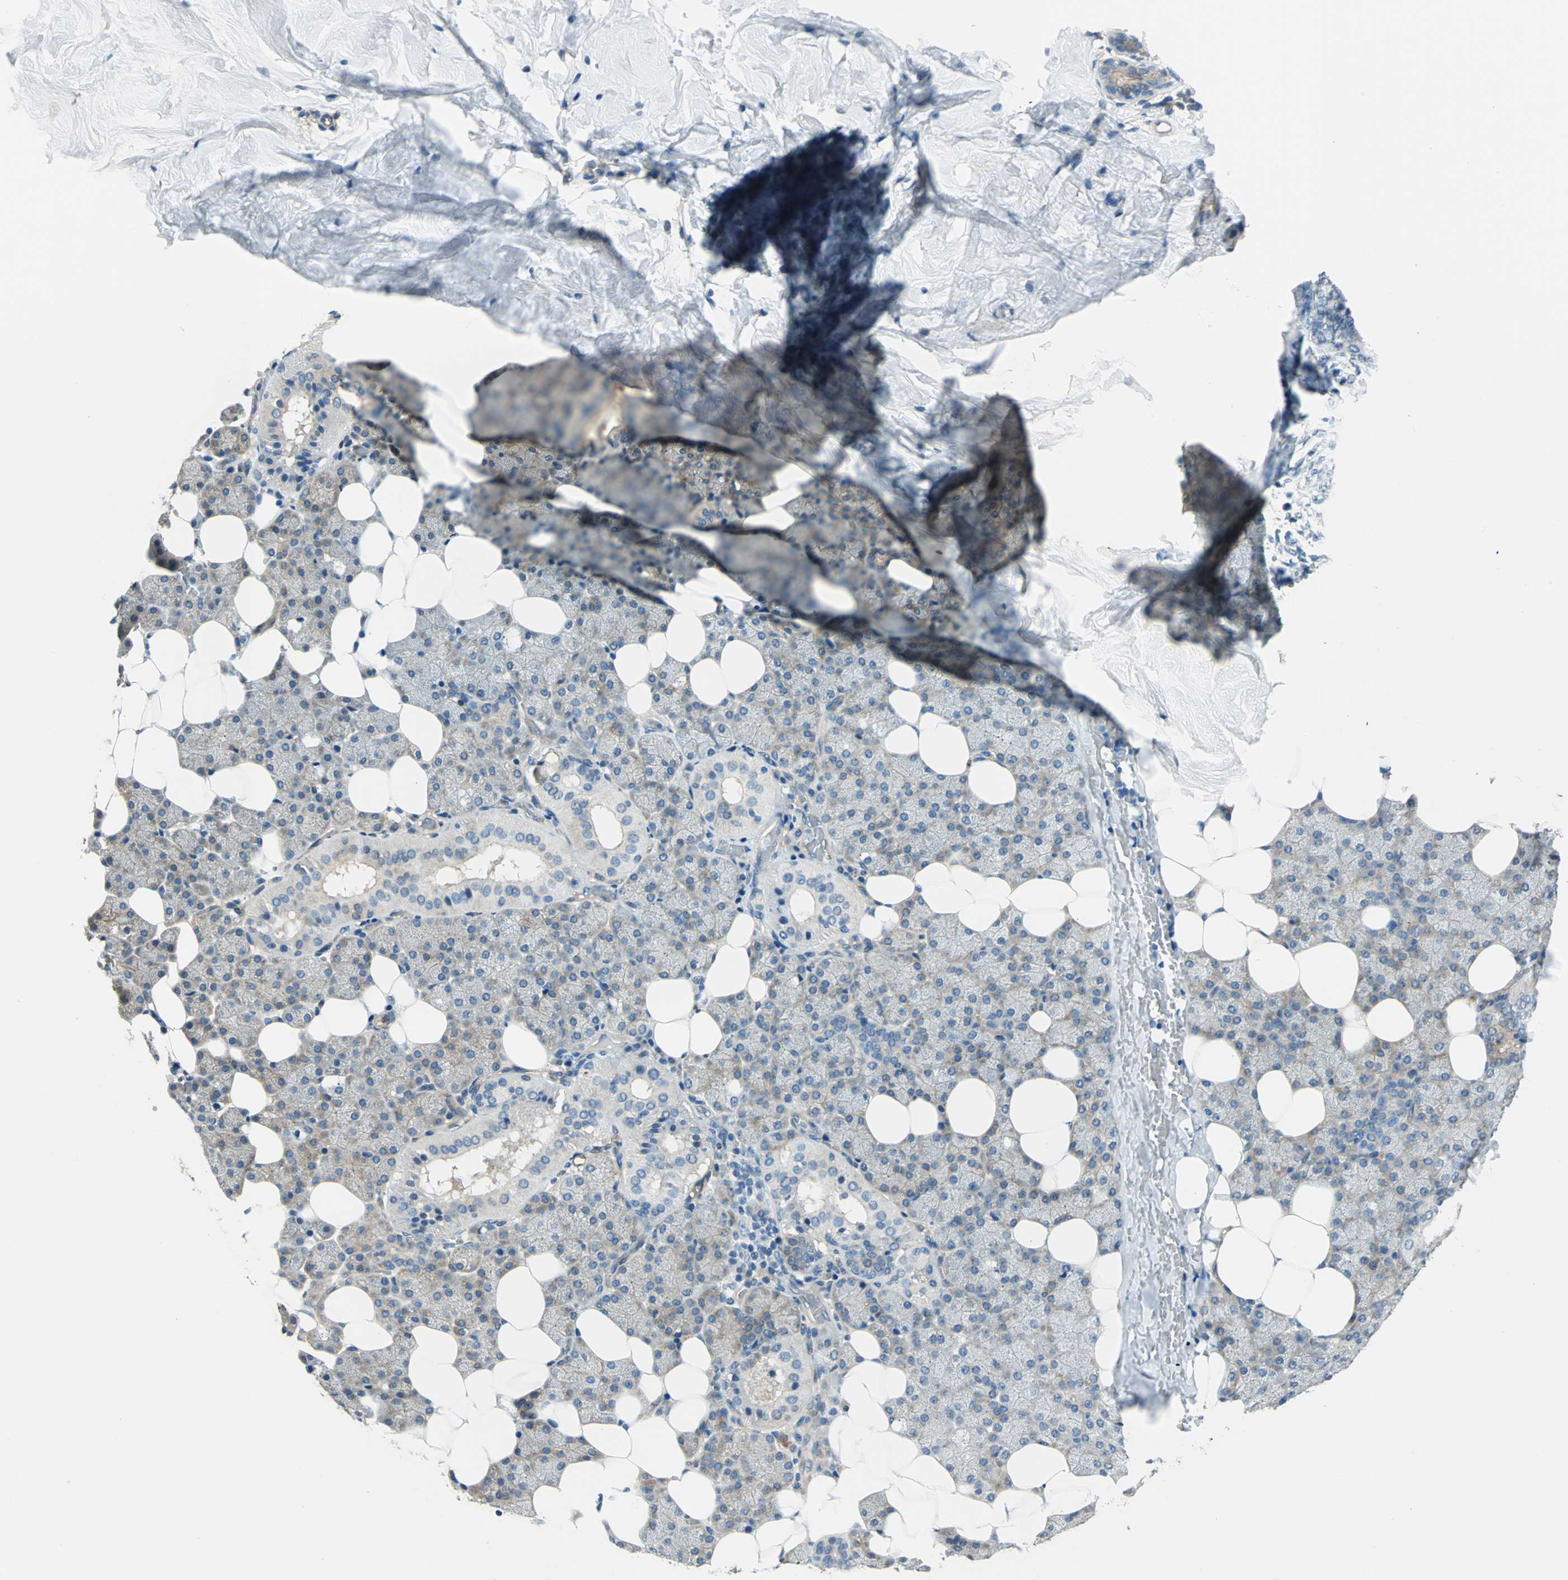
{"staining": {"intensity": "weak", "quantity": "25%-75%", "location": "cytoplasmic/membranous"}, "tissue": "salivary gland", "cell_type": "Glandular cells", "image_type": "normal", "snomed": [{"axis": "morphology", "description": "Normal tissue, NOS"}, {"axis": "topography", "description": "Lymph node"}, {"axis": "topography", "description": "Salivary gland"}], "caption": "The histopathology image reveals a brown stain indicating the presence of a protein in the cytoplasmic/membranous of glandular cells in salivary gland. Using DAB (brown) and hematoxylin (blue) stains, captured at high magnification using brightfield microscopy.", "gene": "CDC42EP1", "patient": {"sex": "male", "age": 8}}